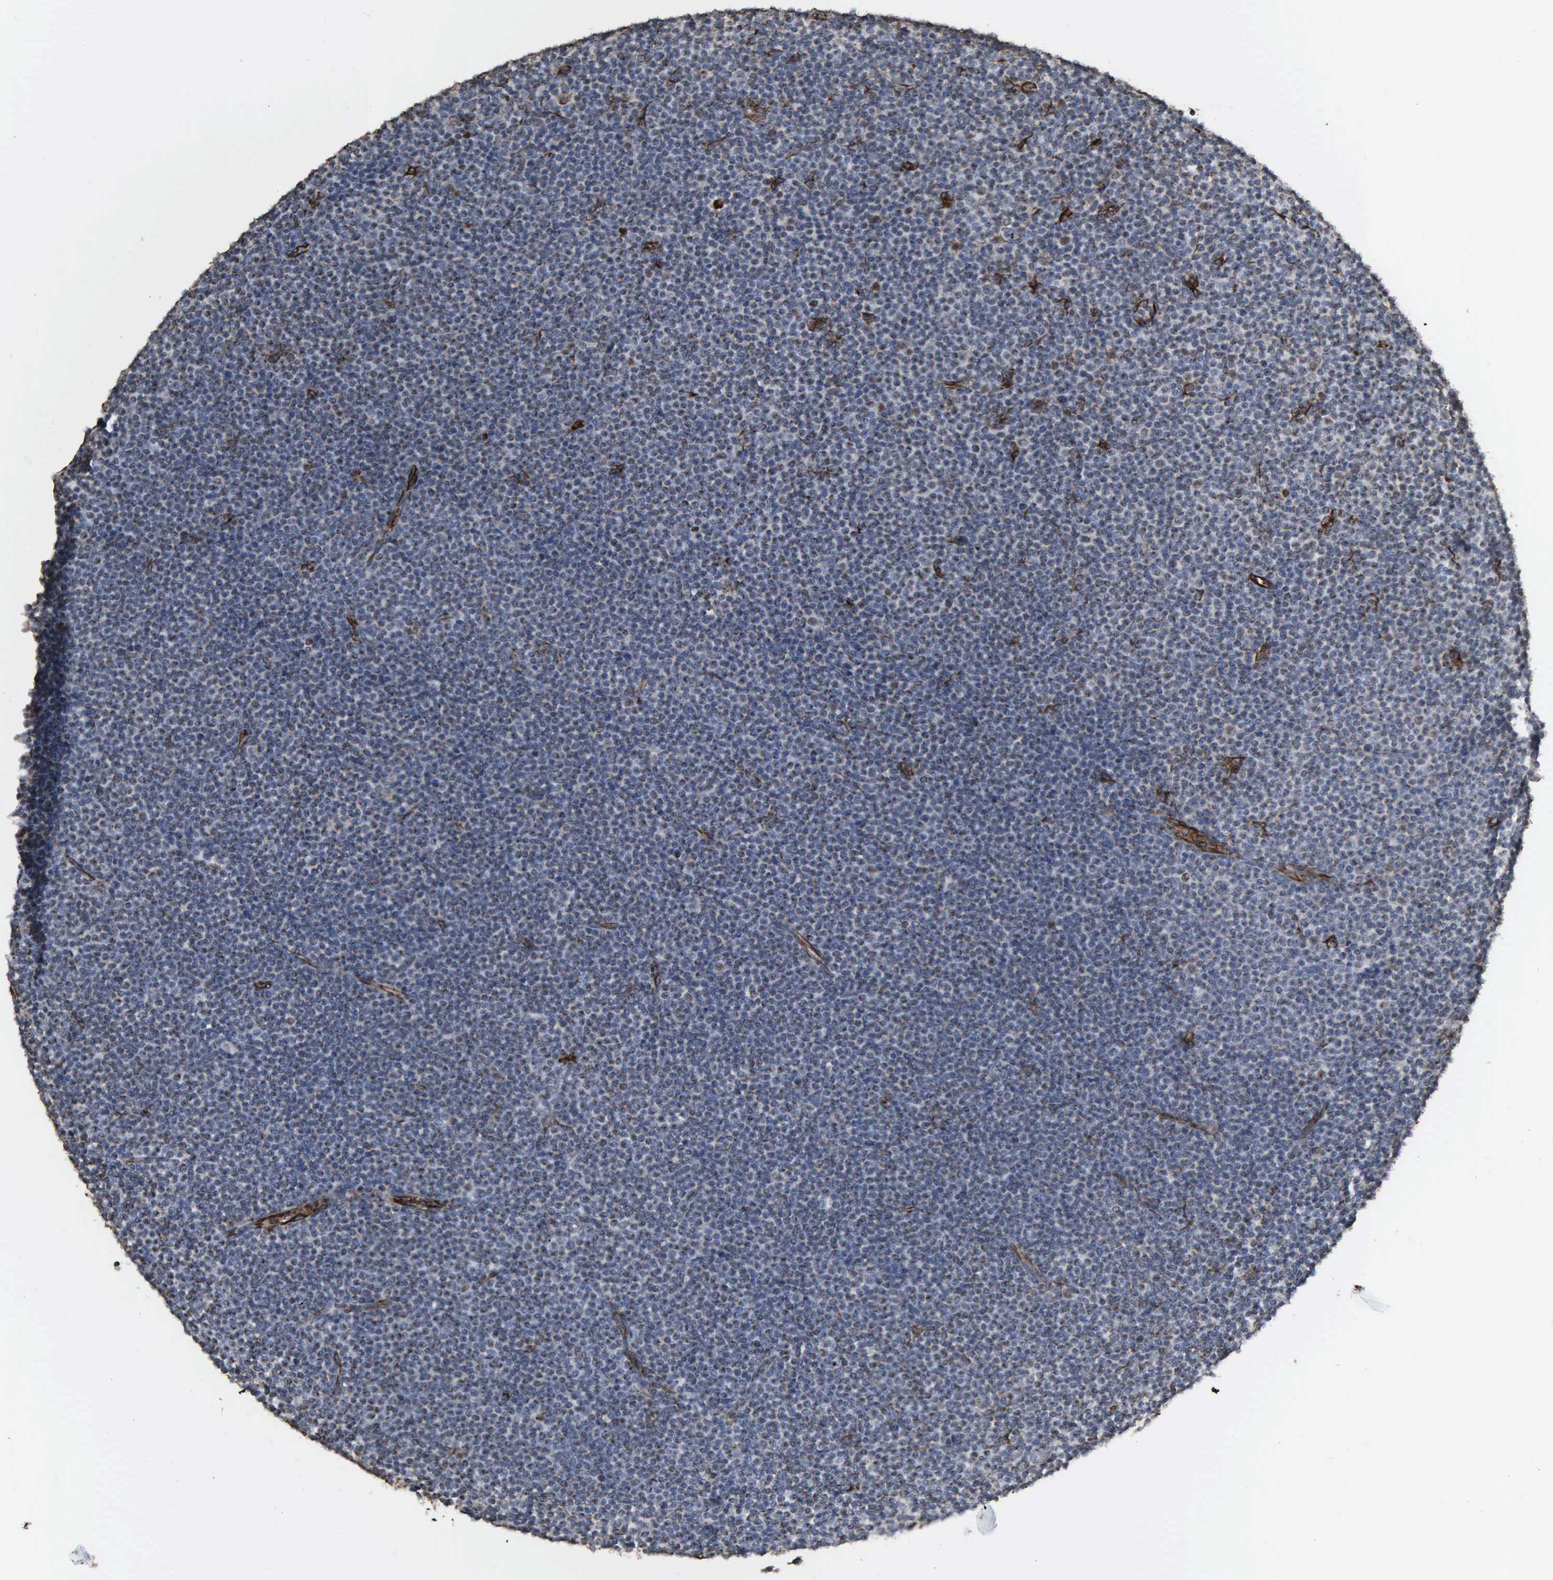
{"staining": {"intensity": "moderate", "quantity": "<25%", "location": "nuclear"}, "tissue": "lymphoma", "cell_type": "Tumor cells", "image_type": "cancer", "snomed": [{"axis": "morphology", "description": "Malignant lymphoma, non-Hodgkin's type, Low grade"}, {"axis": "topography", "description": "Lymph node"}], "caption": "Human lymphoma stained with a brown dye shows moderate nuclear positive staining in approximately <25% of tumor cells.", "gene": "CCNE1", "patient": {"sex": "female", "age": 69}}